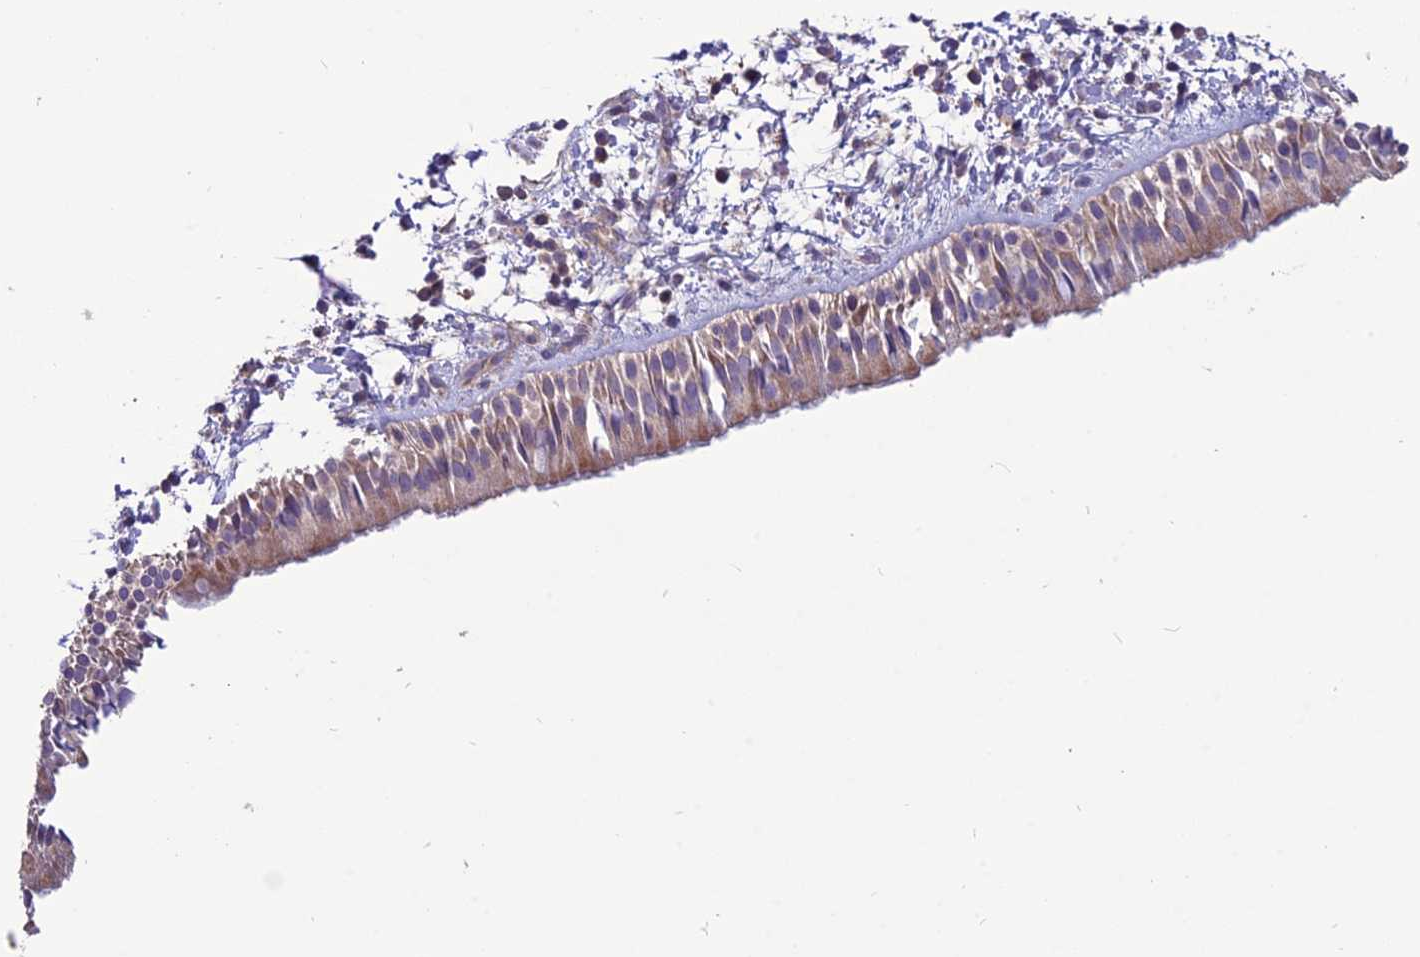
{"staining": {"intensity": "weak", "quantity": ">75%", "location": "cytoplasmic/membranous"}, "tissue": "nasopharynx", "cell_type": "Respiratory epithelial cells", "image_type": "normal", "snomed": [{"axis": "morphology", "description": "Normal tissue, NOS"}, {"axis": "topography", "description": "Nasopharynx"}], "caption": "IHC staining of benign nasopharynx, which demonstrates low levels of weak cytoplasmic/membranous positivity in about >75% of respiratory epithelial cells indicating weak cytoplasmic/membranous protein positivity. The staining was performed using DAB (brown) for protein detection and nuclei were counterstained in hematoxylin (blue).", "gene": "PSMF1", "patient": {"sex": "male", "age": 22}}